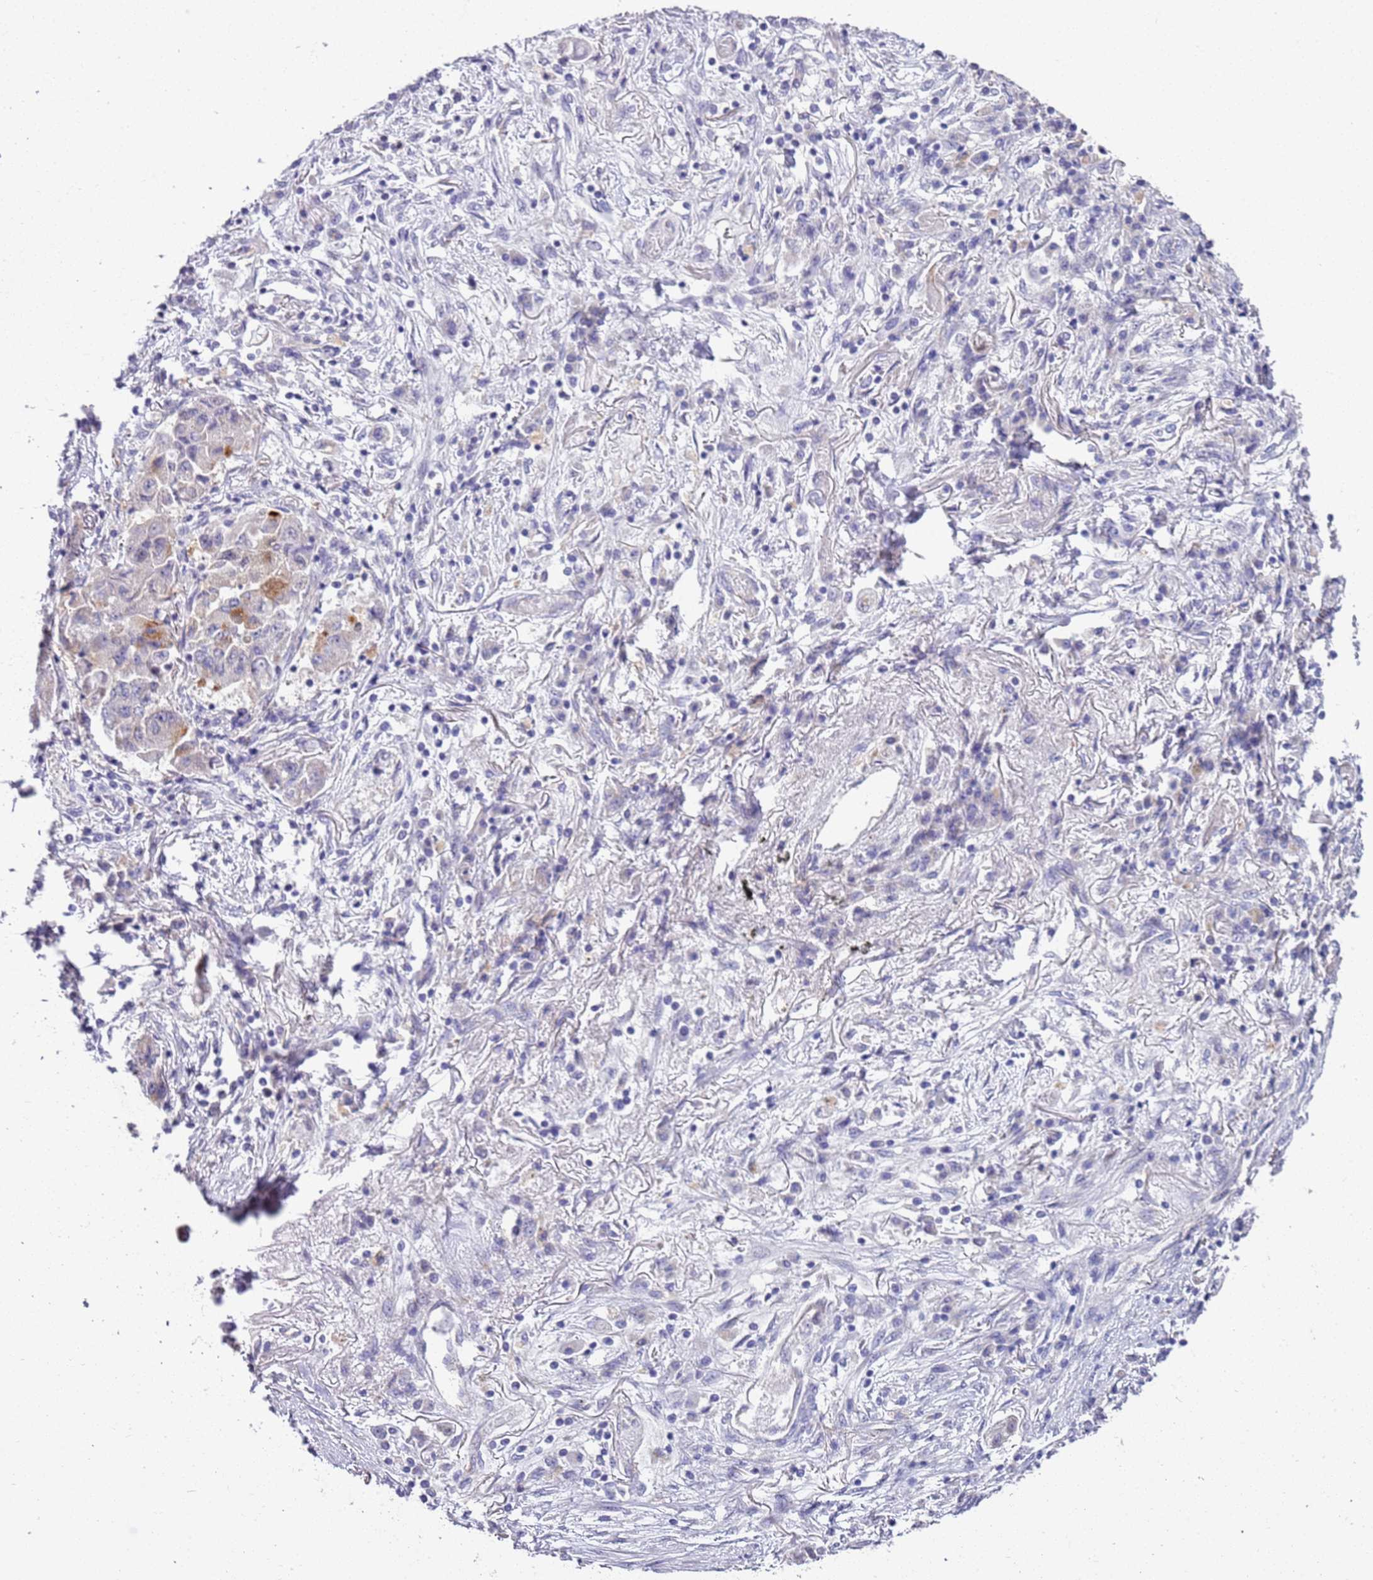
{"staining": {"intensity": "weak", "quantity": "<25%", "location": "cytoplasmic/membranous"}, "tissue": "lung cancer", "cell_type": "Tumor cells", "image_type": "cancer", "snomed": [{"axis": "morphology", "description": "Squamous cell carcinoma, NOS"}, {"axis": "topography", "description": "Lung"}], "caption": "An IHC micrograph of lung cancer is shown. There is no staining in tumor cells of lung cancer.", "gene": "BRMS1L", "patient": {"sex": "male", "age": 74}}